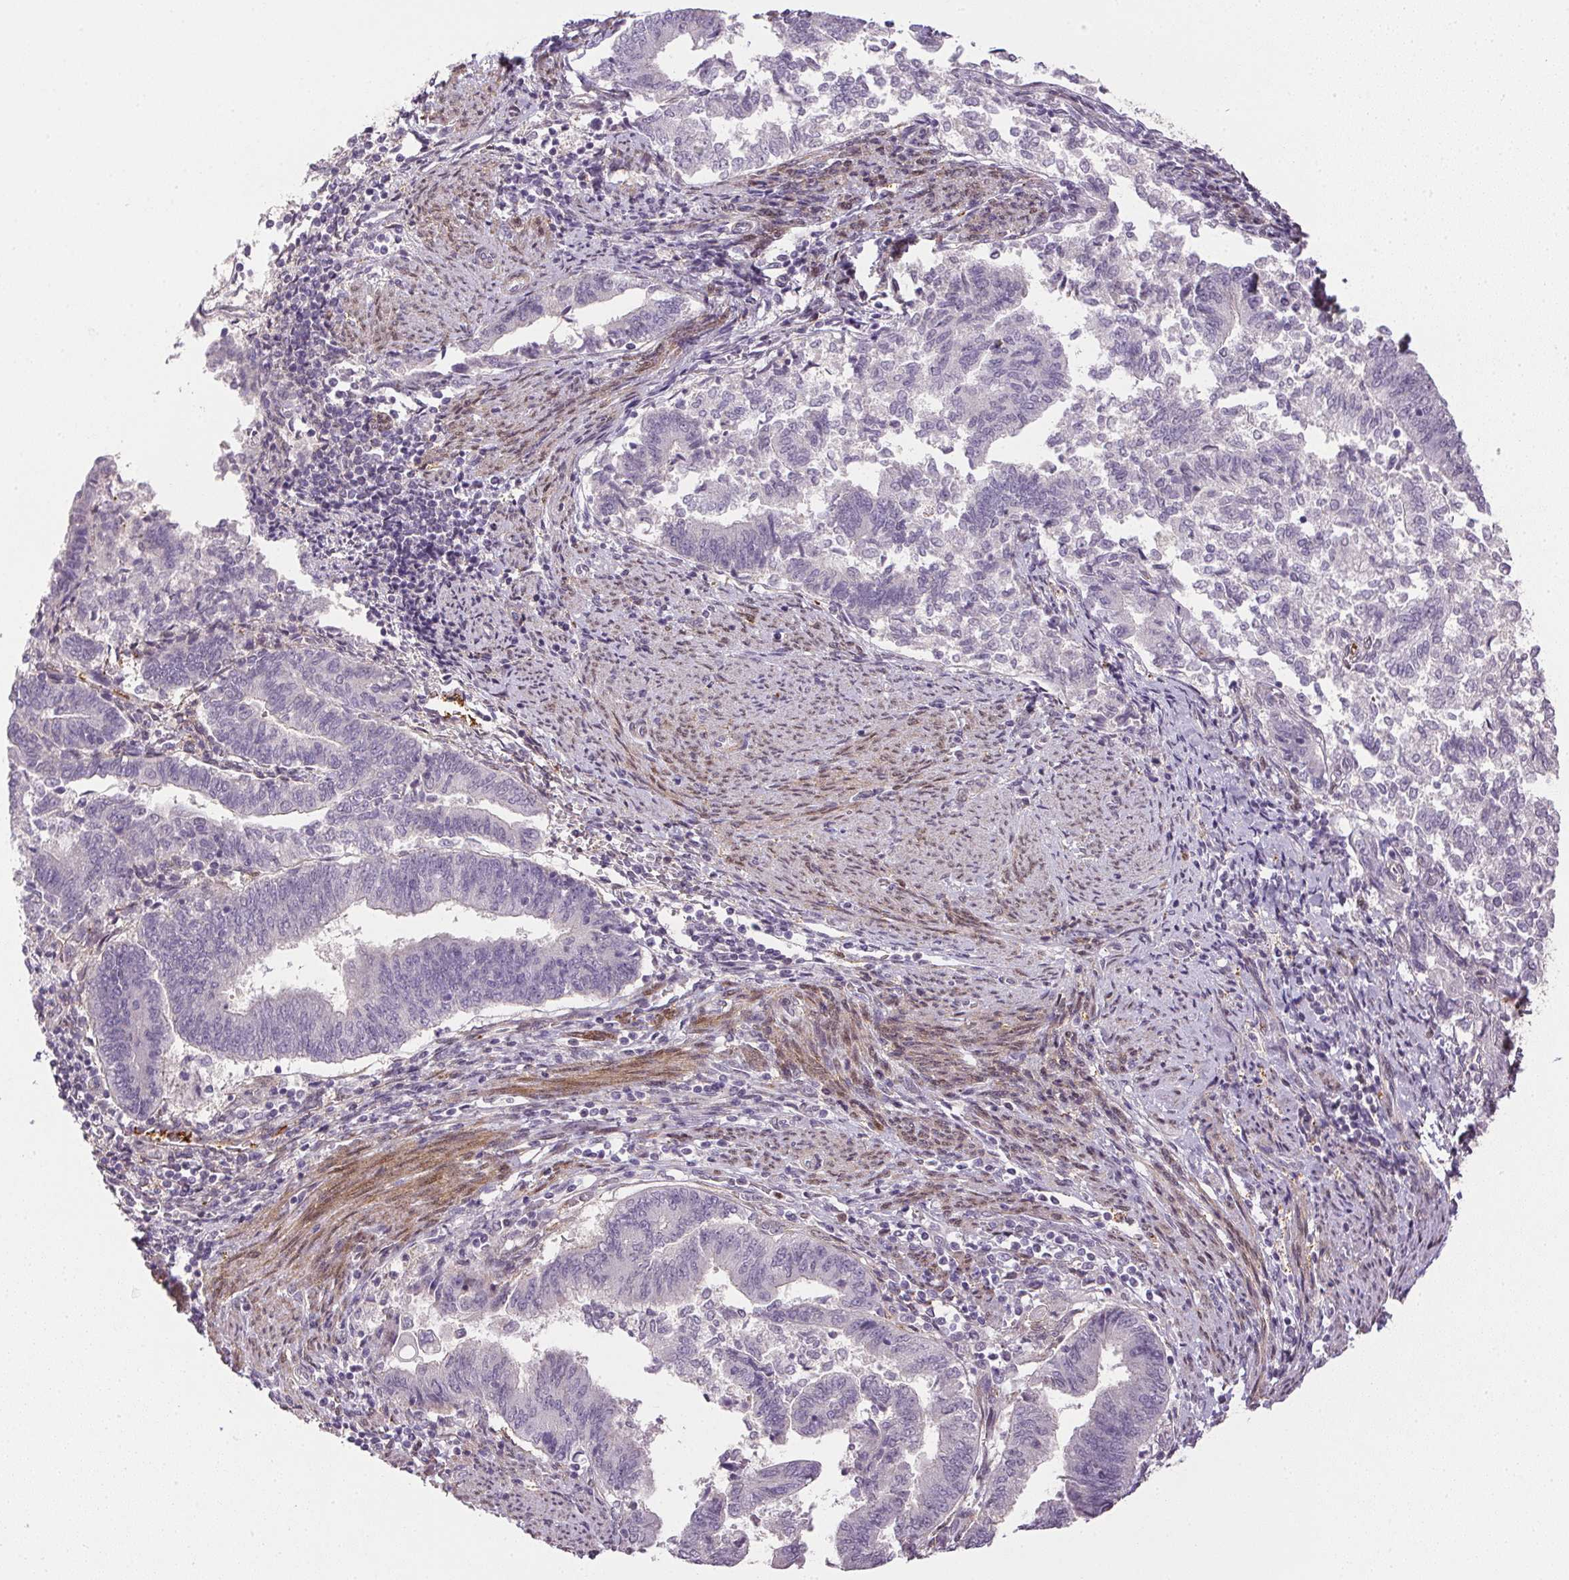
{"staining": {"intensity": "negative", "quantity": "none", "location": "none"}, "tissue": "endometrial cancer", "cell_type": "Tumor cells", "image_type": "cancer", "snomed": [{"axis": "morphology", "description": "Adenocarcinoma, NOS"}, {"axis": "topography", "description": "Endometrium"}], "caption": "The immunohistochemistry micrograph has no significant staining in tumor cells of endometrial adenocarcinoma tissue.", "gene": "PRL", "patient": {"sex": "female", "age": 65}}